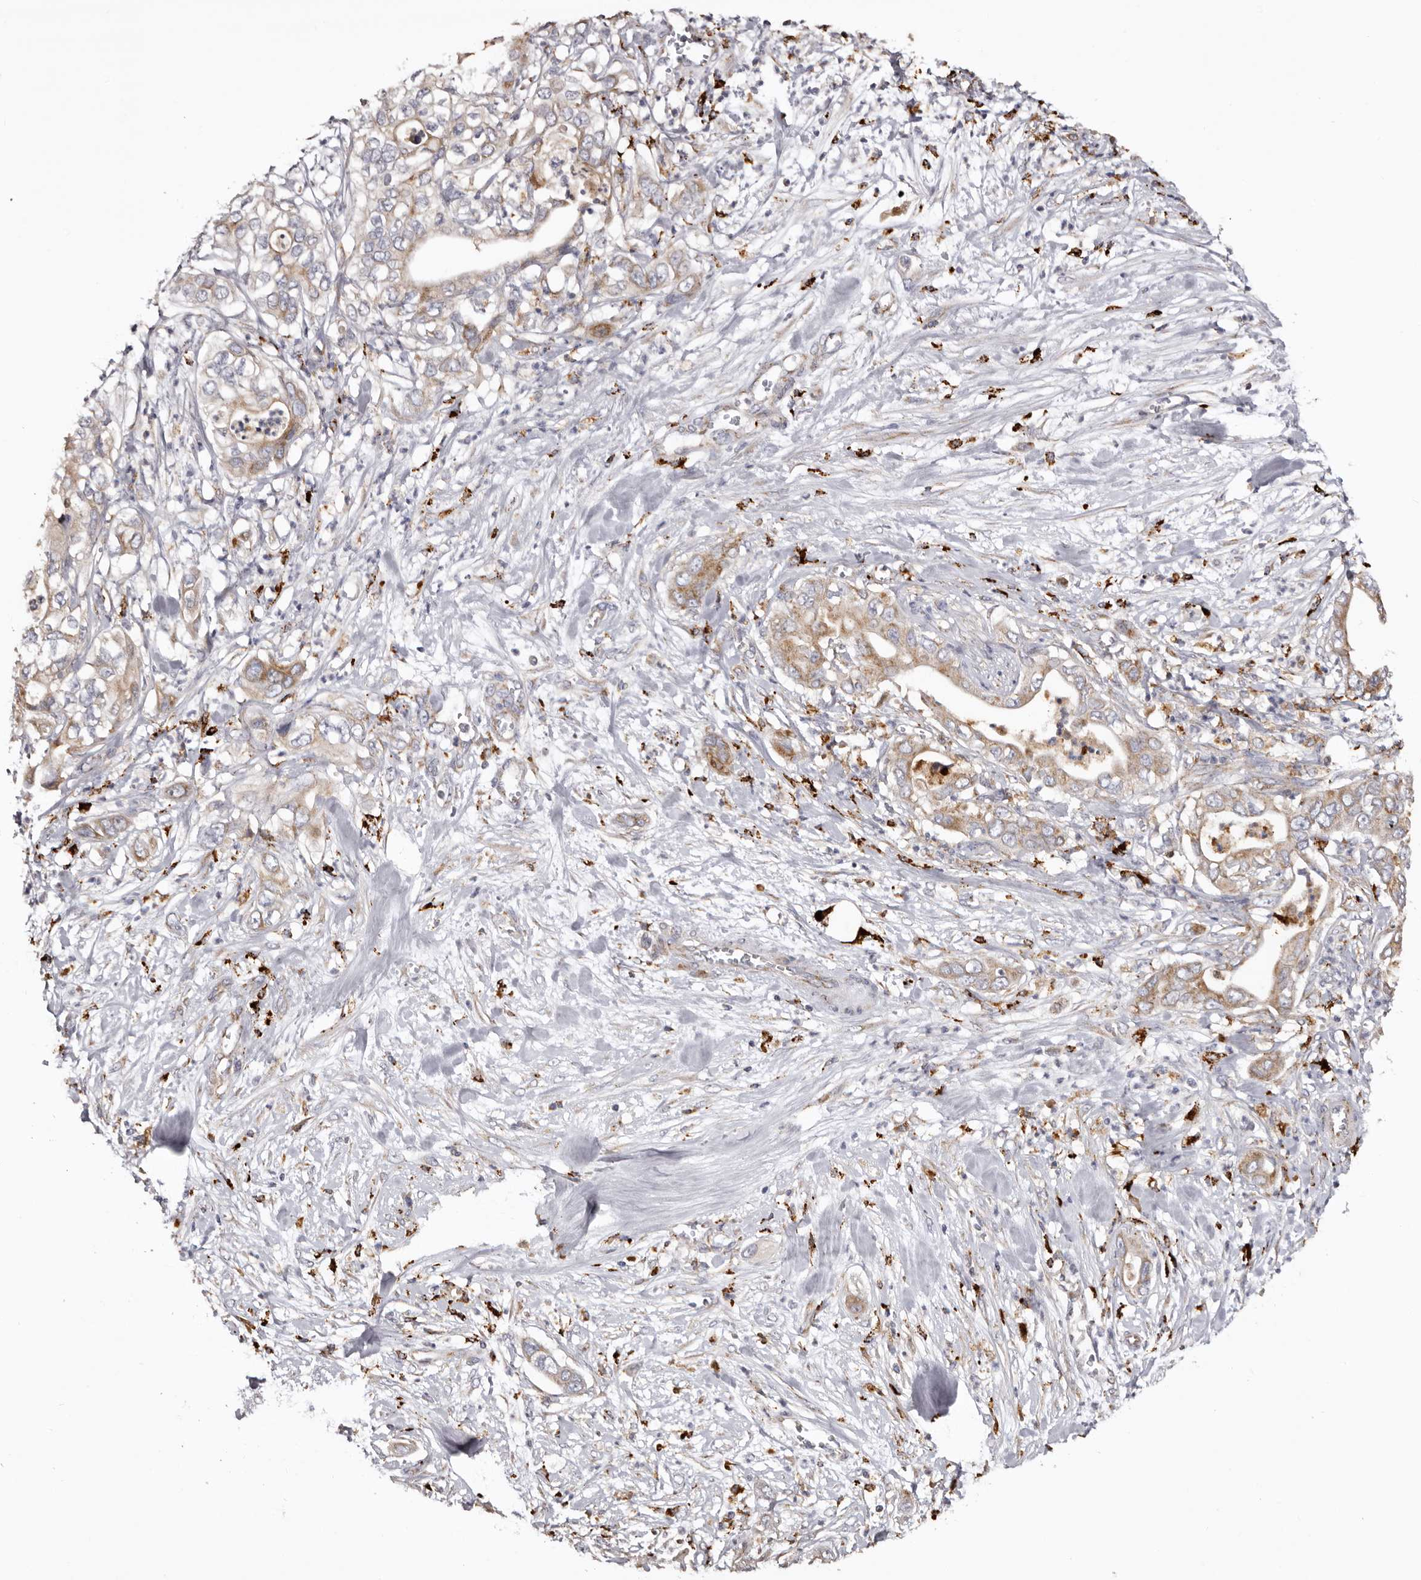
{"staining": {"intensity": "weak", "quantity": ">75%", "location": "cytoplasmic/membranous"}, "tissue": "pancreatic cancer", "cell_type": "Tumor cells", "image_type": "cancer", "snomed": [{"axis": "morphology", "description": "Adenocarcinoma, NOS"}, {"axis": "topography", "description": "Pancreas"}], "caption": "This is an image of IHC staining of pancreatic cancer, which shows weak expression in the cytoplasmic/membranous of tumor cells.", "gene": "MECR", "patient": {"sex": "female", "age": 78}}